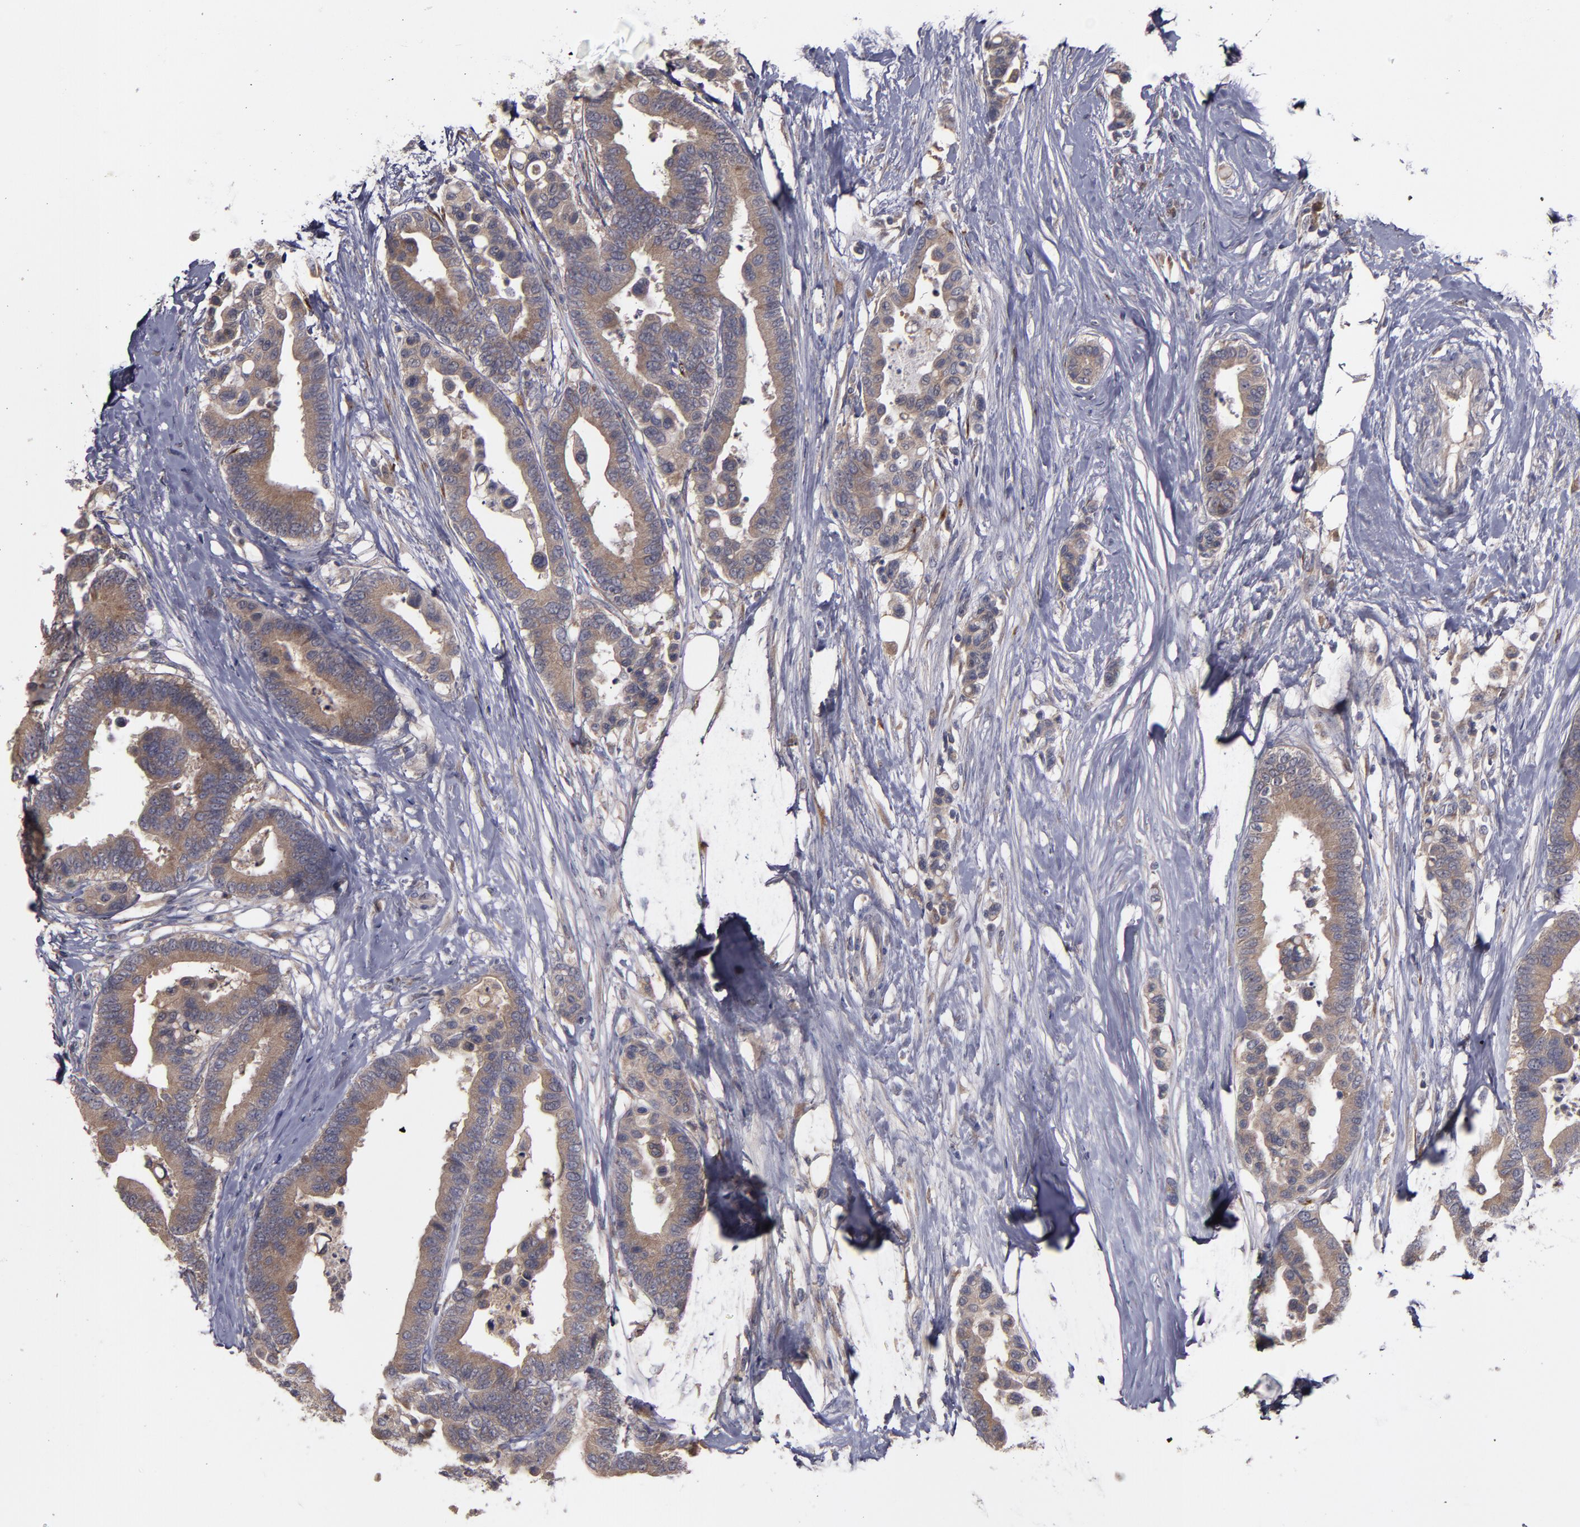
{"staining": {"intensity": "weak", "quantity": ">75%", "location": "cytoplasmic/membranous"}, "tissue": "colorectal cancer", "cell_type": "Tumor cells", "image_type": "cancer", "snomed": [{"axis": "morphology", "description": "Adenocarcinoma, NOS"}, {"axis": "topography", "description": "Colon"}], "caption": "The image demonstrates a brown stain indicating the presence of a protein in the cytoplasmic/membranous of tumor cells in colorectal cancer (adenocarcinoma).", "gene": "MMP11", "patient": {"sex": "male", "age": 82}}